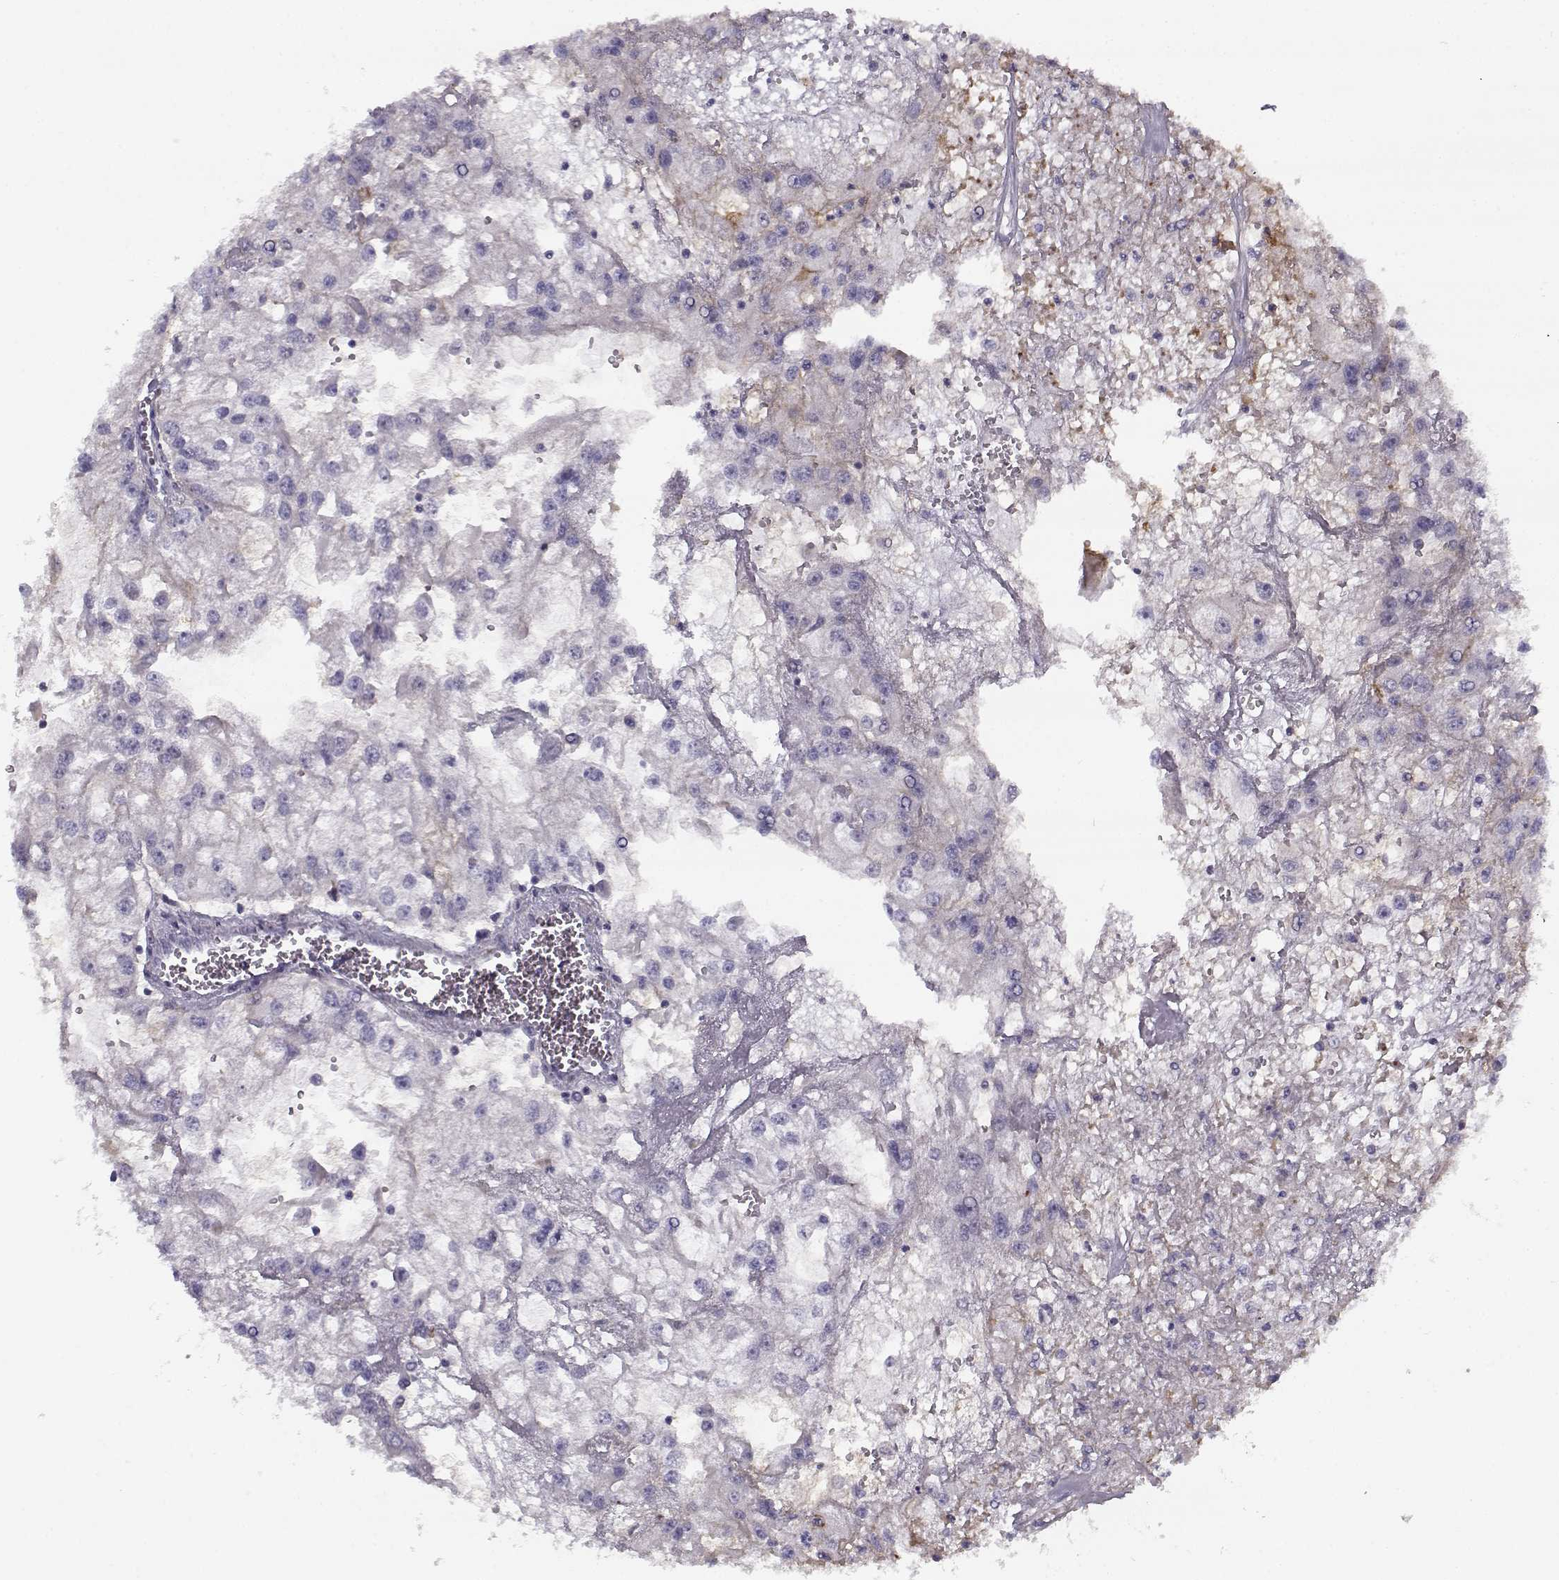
{"staining": {"intensity": "negative", "quantity": "none", "location": "none"}, "tissue": "renal cancer", "cell_type": "Tumor cells", "image_type": "cancer", "snomed": [{"axis": "morphology", "description": "Adenocarcinoma, NOS"}, {"axis": "topography", "description": "Kidney"}], "caption": "Adenocarcinoma (renal) was stained to show a protein in brown. There is no significant expression in tumor cells. (DAB immunohistochemistry with hematoxylin counter stain).", "gene": "CREB3L3", "patient": {"sex": "male", "age": 59}}